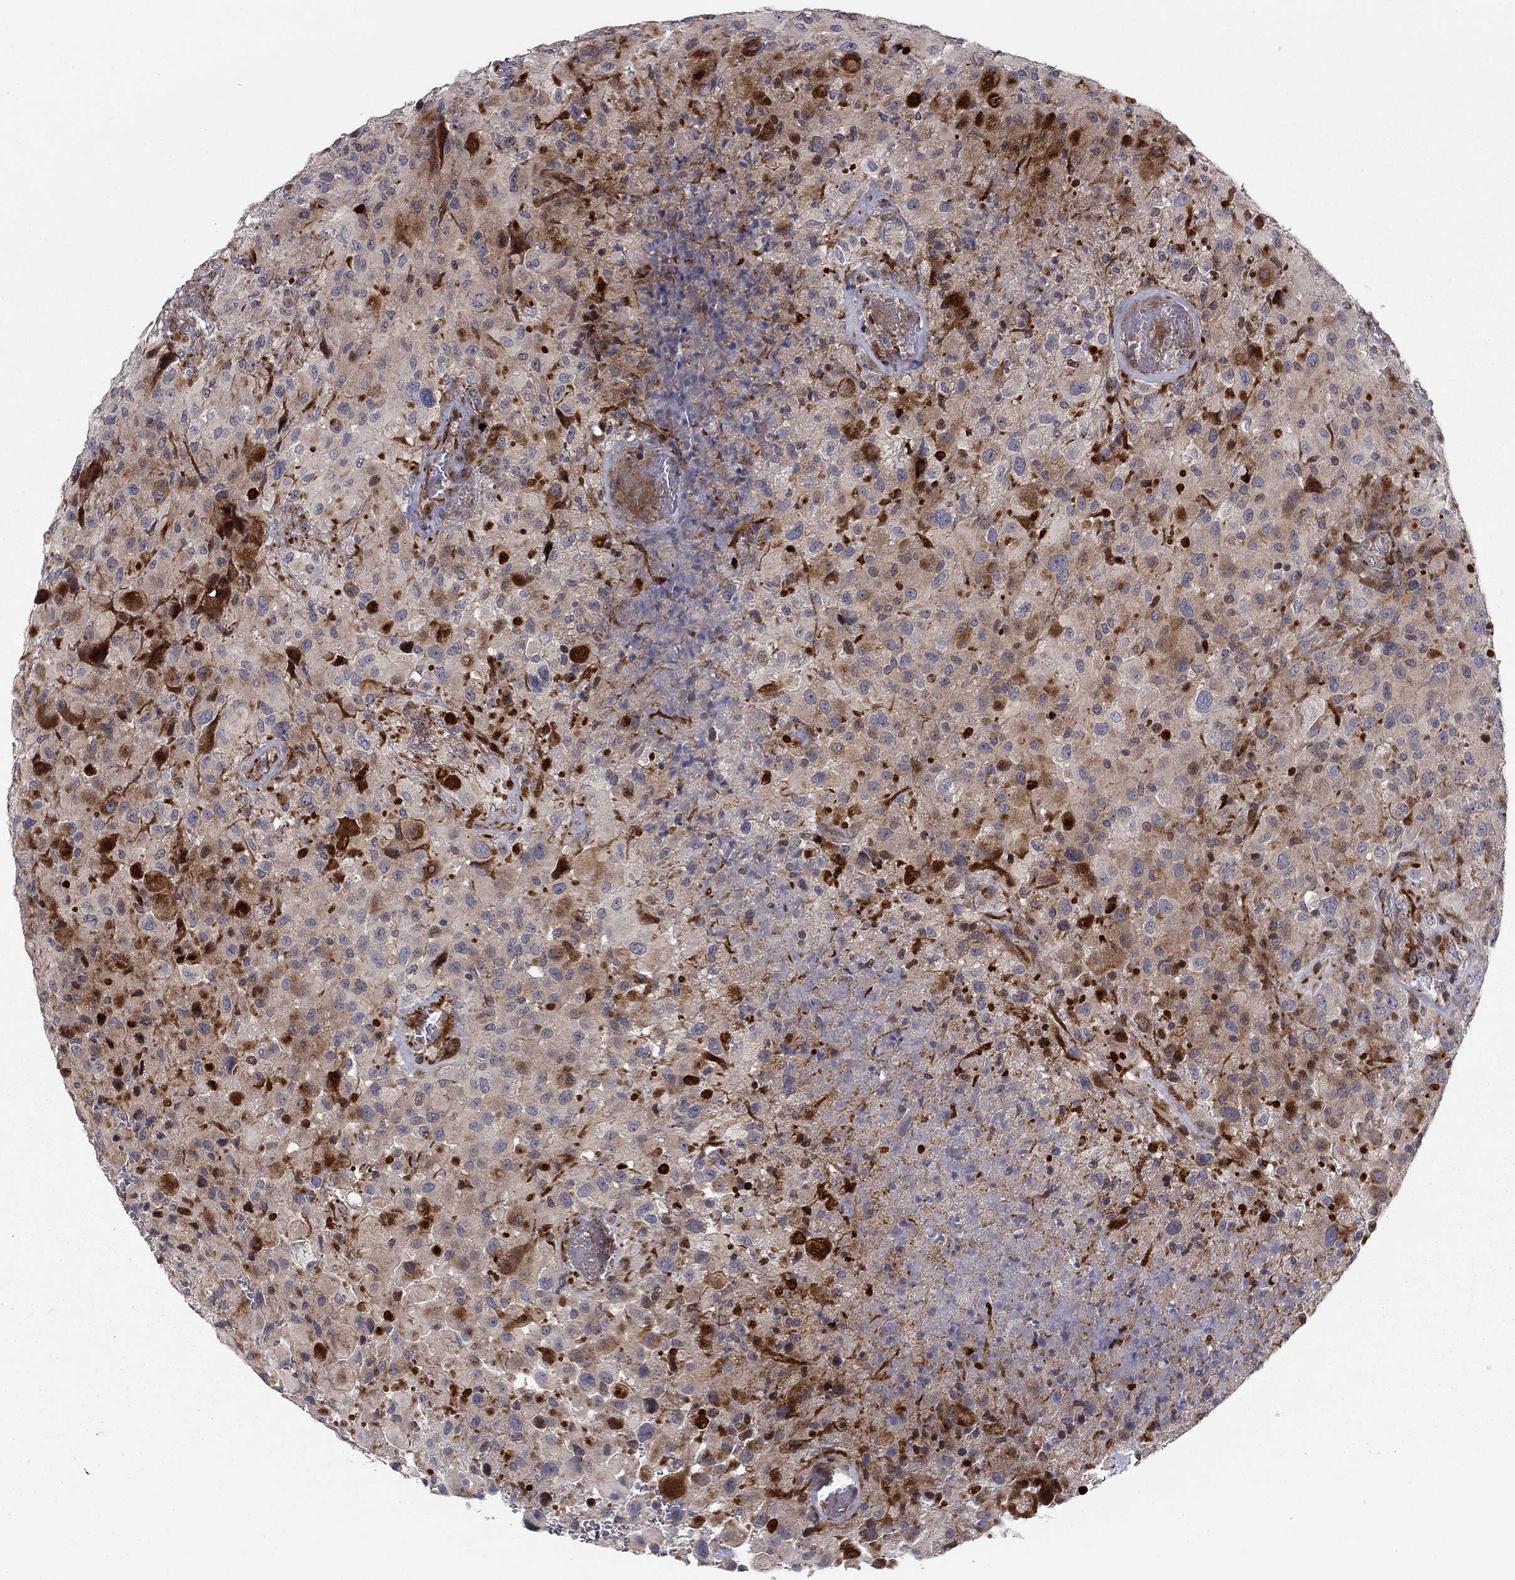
{"staining": {"intensity": "strong", "quantity": "<25%", "location": "cytoplasmic/membranous"}, "tissue": "glioma", "cell_type": "Tumor cells", "image_type": "cancer", "snomed": [{"axis": "morphology", "description": "Glioma, malignant, High grade"}, {"axis": "topography", "description": "Cerebral cortex"}], "caption": "Protein staining shows strong cytoplasmic/membranous expression in about <25% of tumor cells in malignant glioma (high-grade). The staining is performed using DAB (3,3'-diaminobenzidine) brown chromogen to label protein expression. The nuclei are counter-stained blue using hematoxylin.", "gene": "MIOS", "patient": {"sex": "male", "age": 35}}